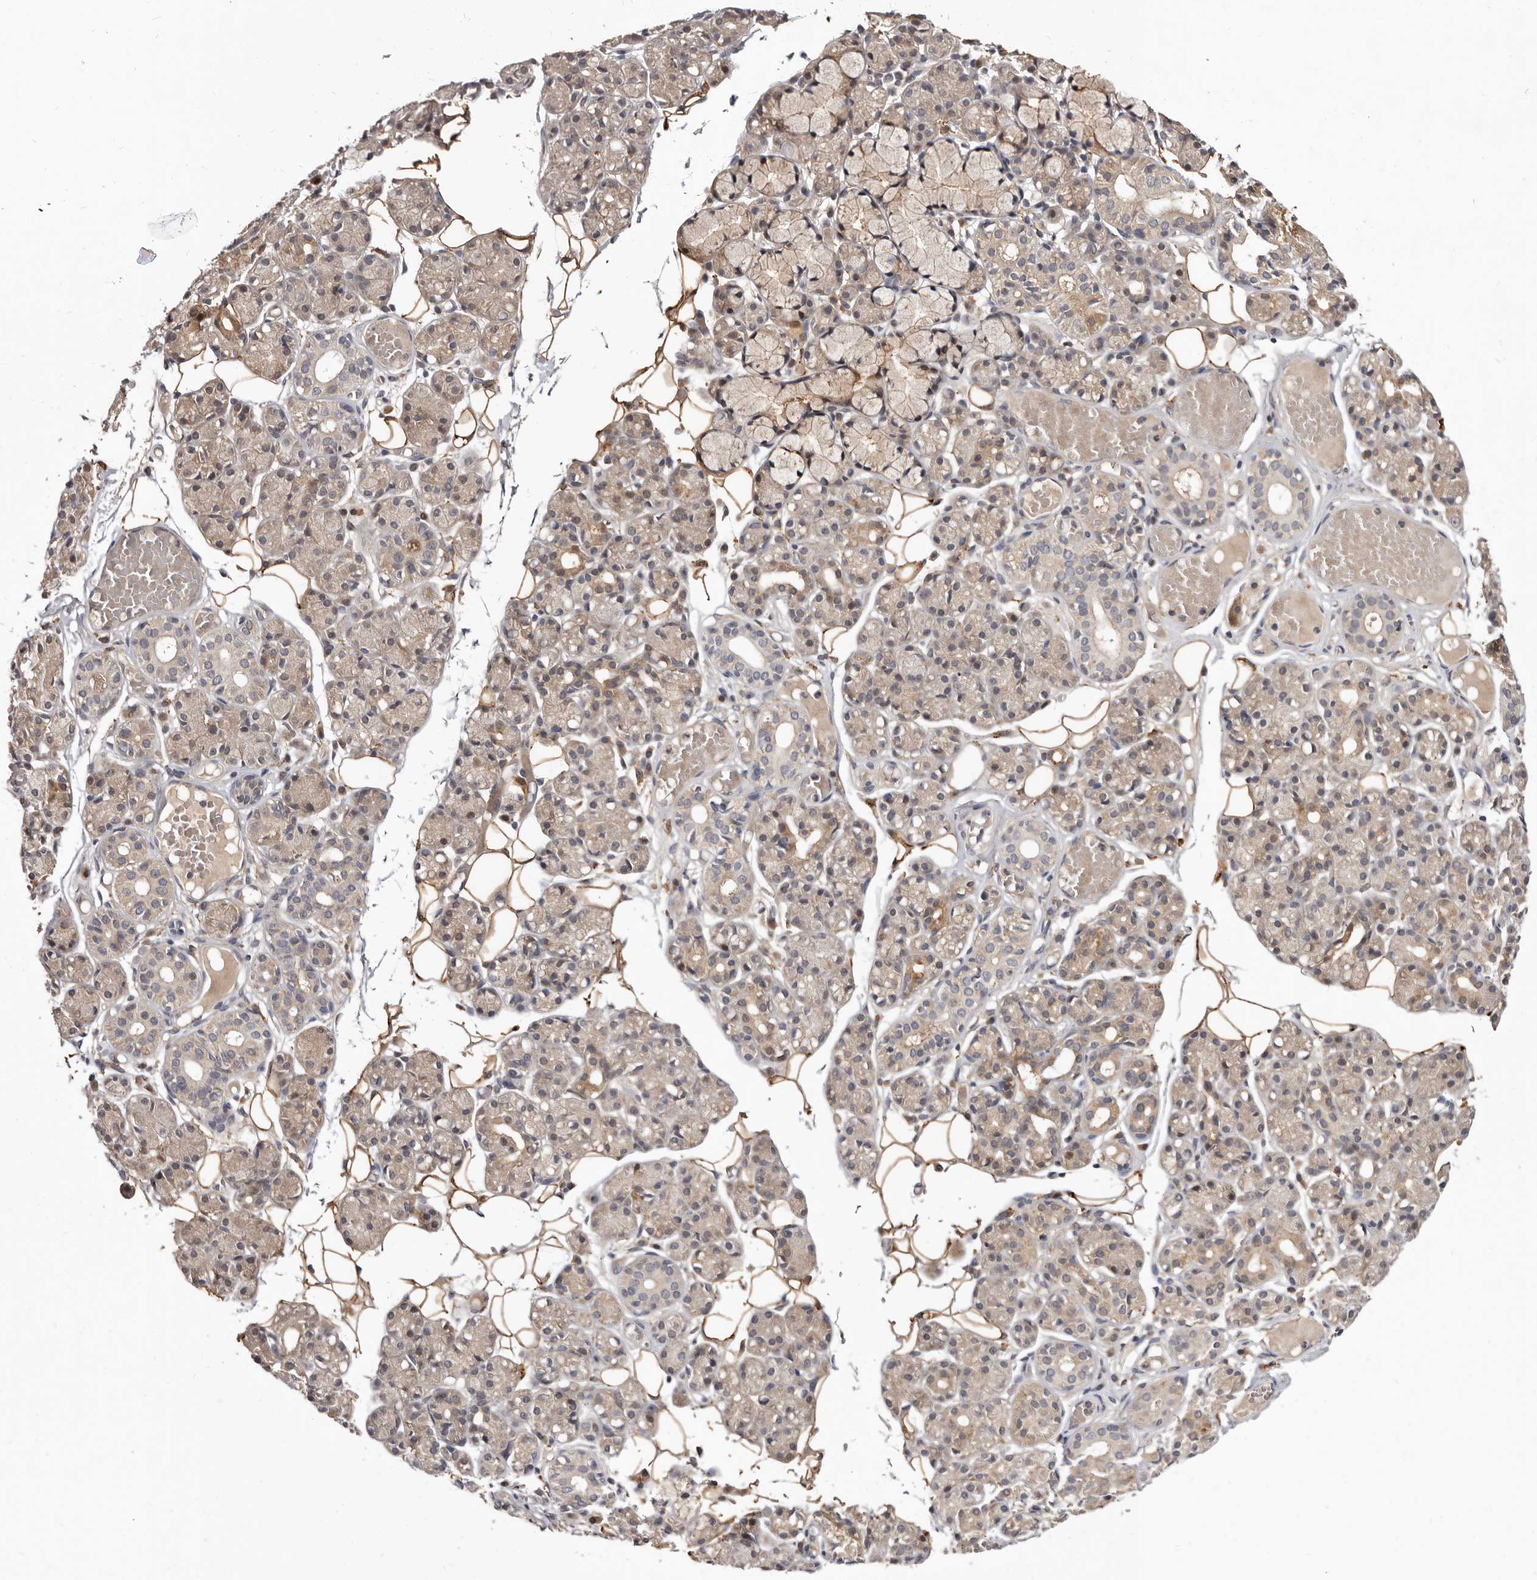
{"staining": {"intensity": "weak", "quantity": "25%-75%", "location": "cytoplasmic/membranous"}, "tissue": "salivary gland", "cell_type": "Glandular cells", "image_type": "normal", "snomed": [{"axis": "morphology", "description": "Normal tissue, NOS"}, {"axis": "topography", "description": "Salivary gland"}], "caption": "Salivary gland stained with immunohistochemistry shows weak cytoplasmic/membranous positivity in approximately 25%-75% of glandular cells. The protein of interest is stained brown, and the nuclei are stained in blue (DAB IHC with brightfield microscopy, high magnification).", "gene": "INAVA", "patient": {"sex": "male", "age": 63}}